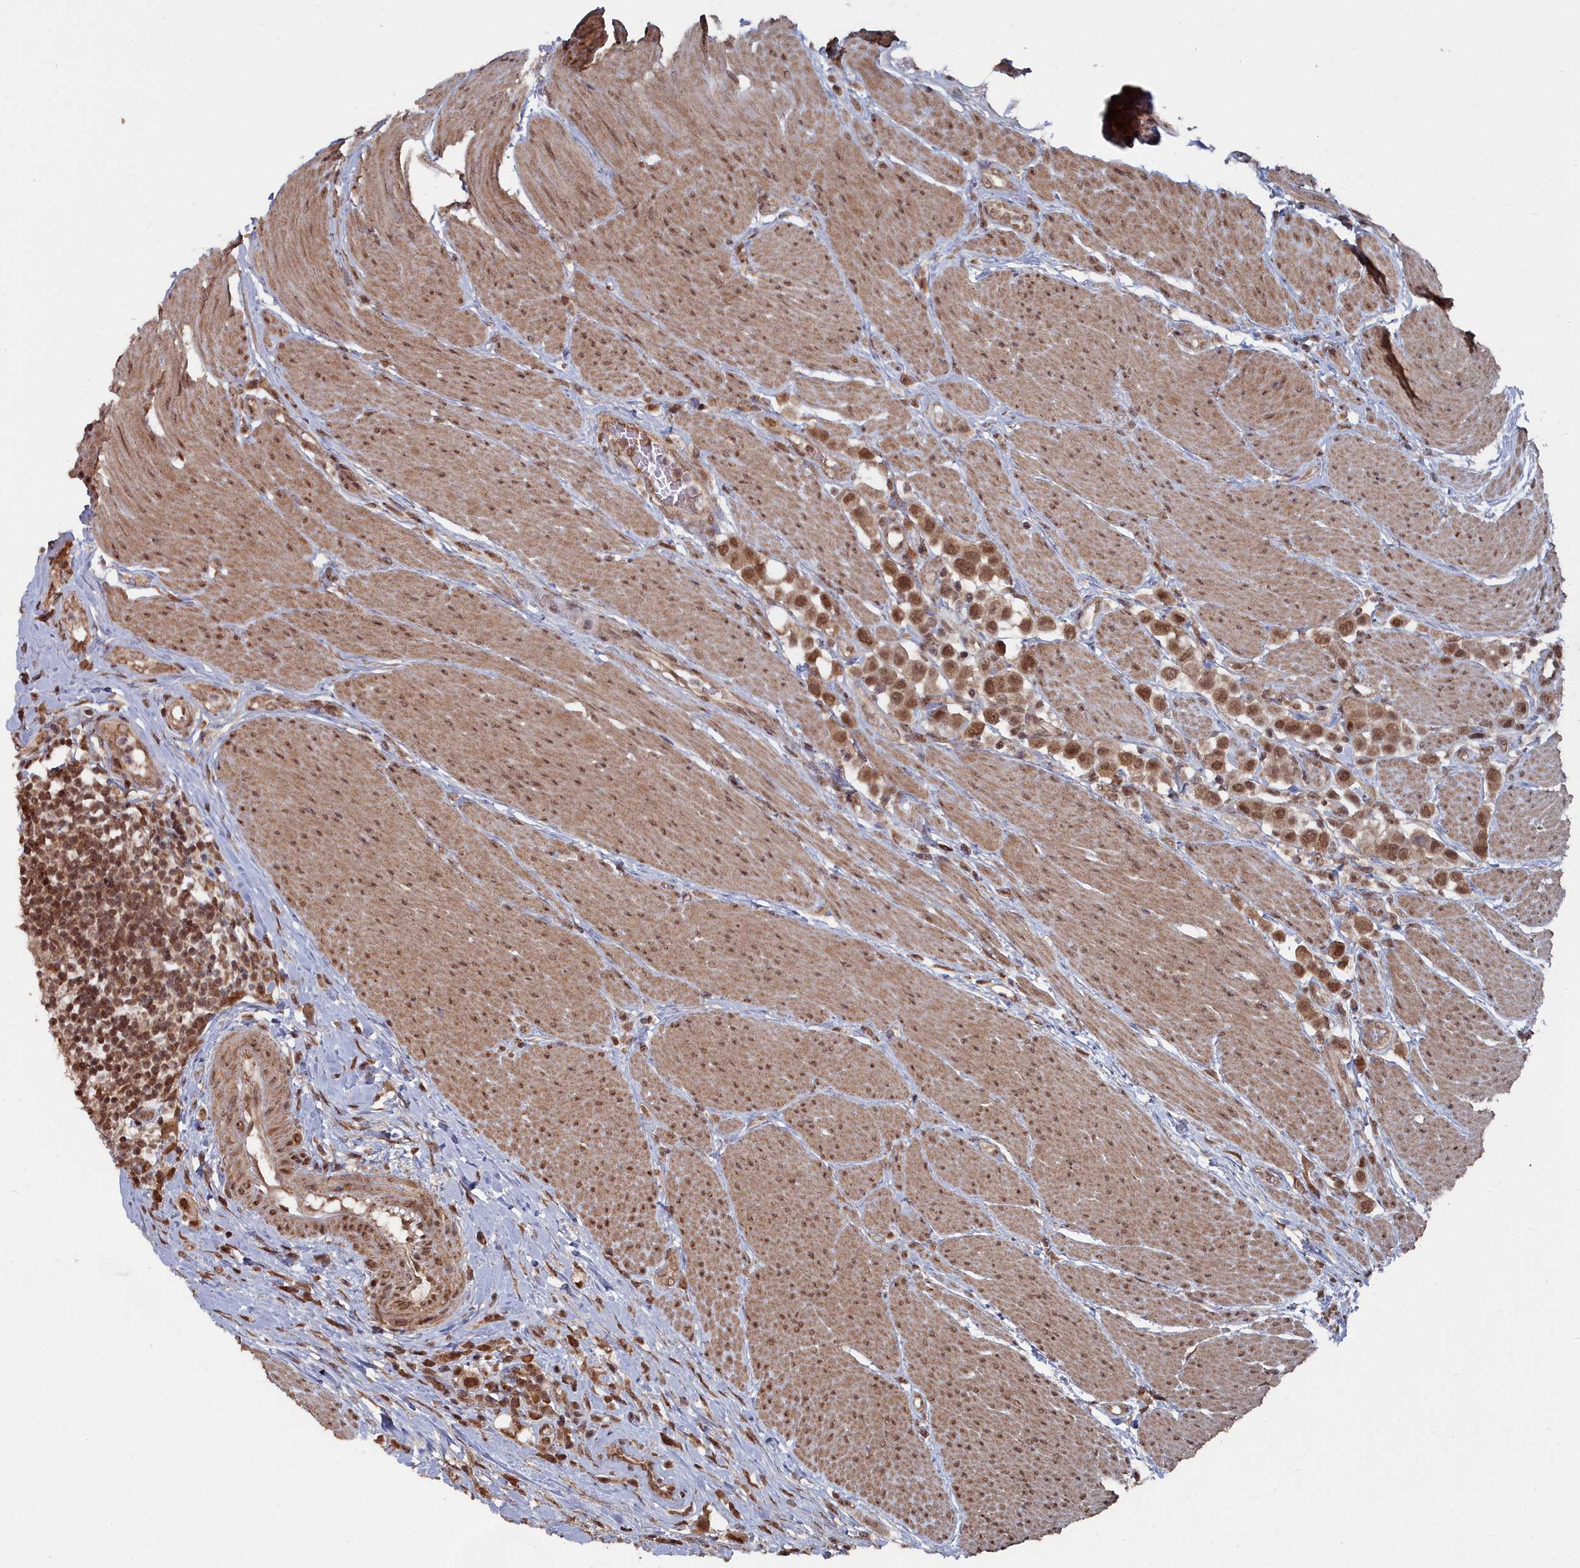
{"staining": {"intensity": "moderate", "quantity": ">75%", "location": "nuclear"}, "tissue": "urothelial cancer", "cell_type": "Tumor cells", "image_type": "cancer", "snomed": [{"axis": "morphology", "description": "Urothelial carcinoma, High grade"}, {"axis": "topography", "description": "Urinary bladder"}], "caption": "Immunohistochemical staining of urothelial cancer exhibits medium levels of moderate nuclear protein expression in approximately >75% of tumor cells.", "gene": "CCNP", "patient": {"sex": "male", "age": 50}}